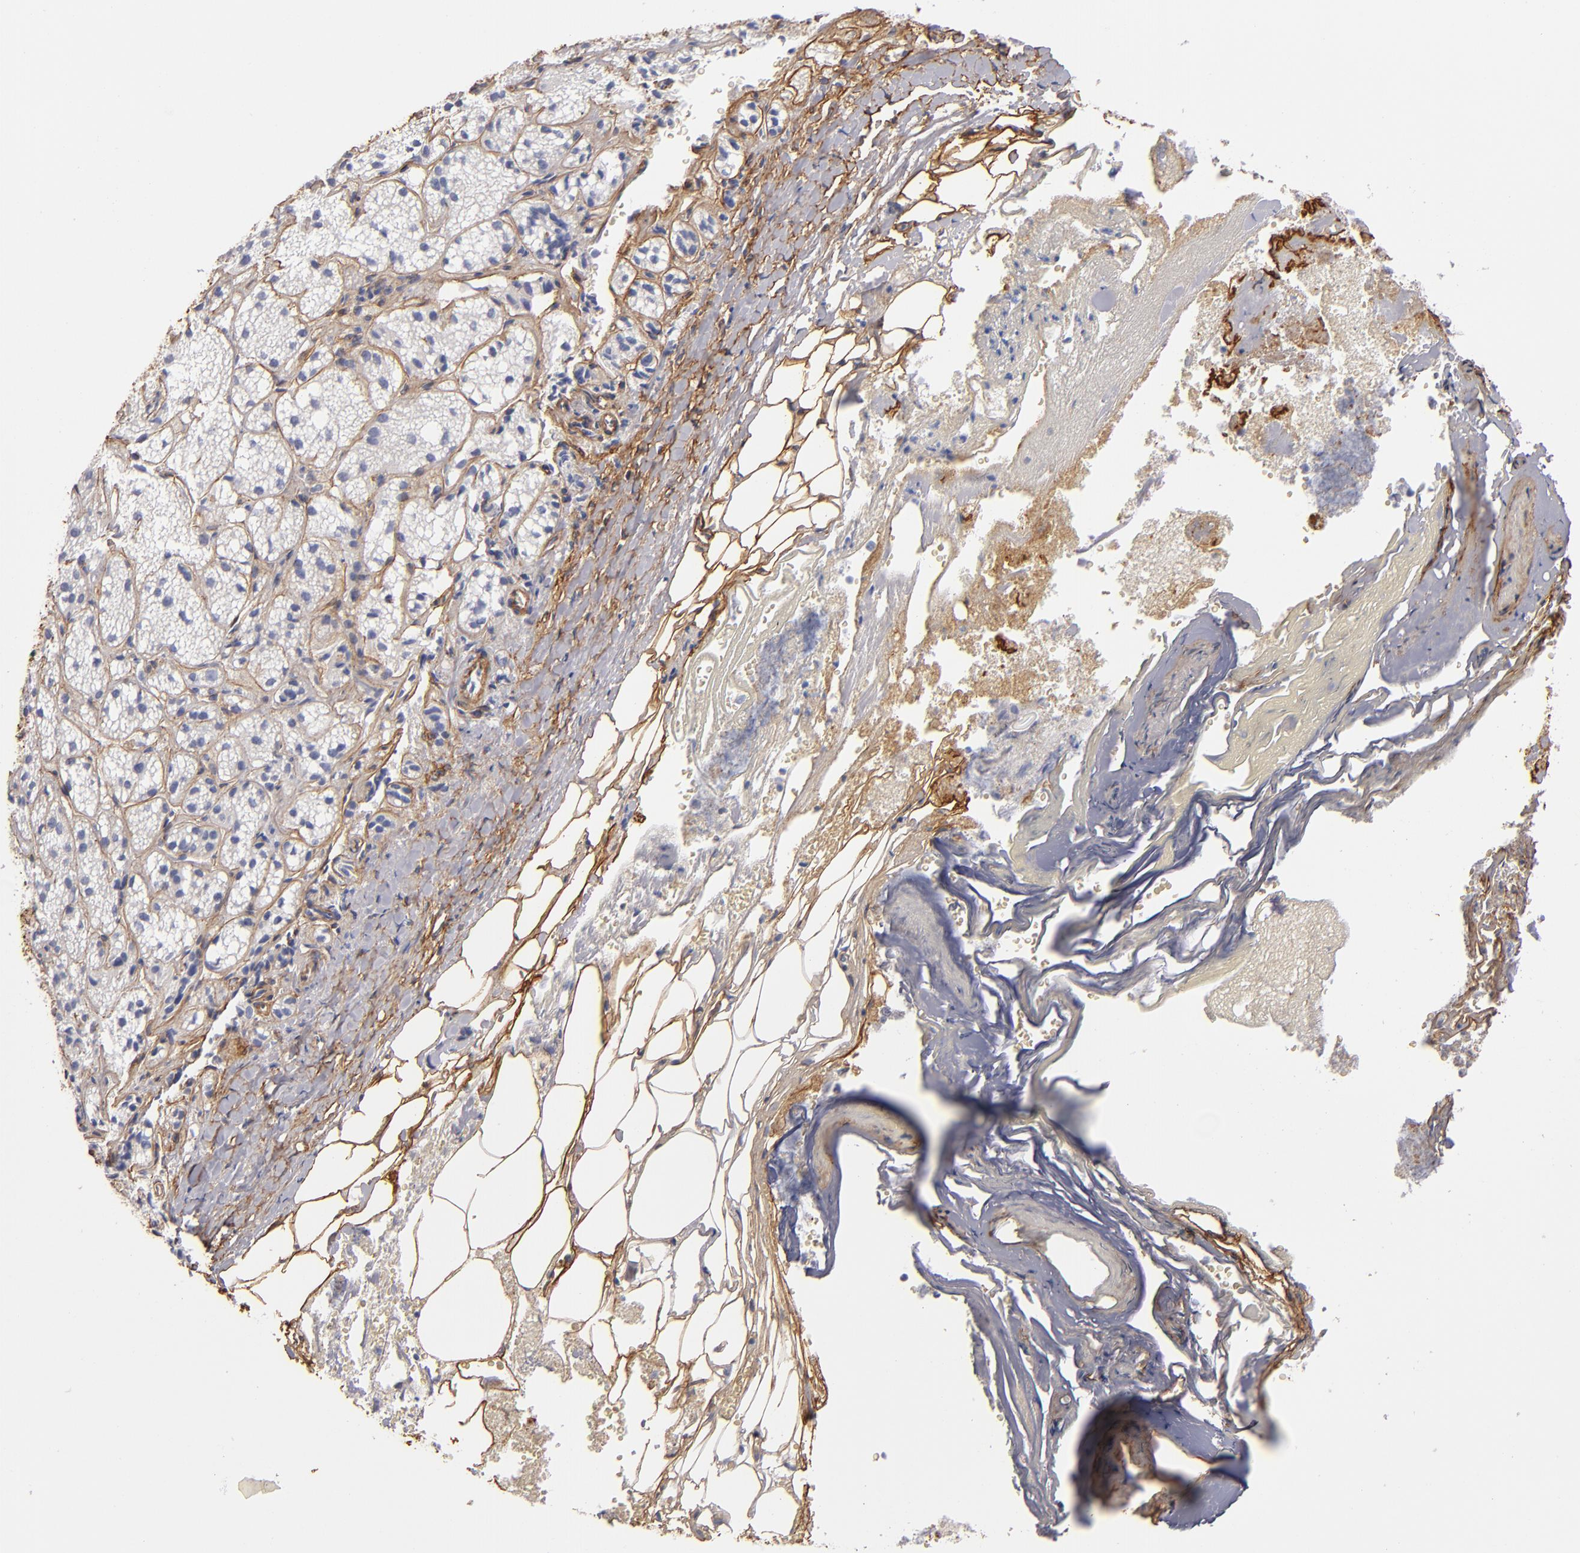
{"staining": {"intensity": "negative", "quantity": "none", "location": "none"}, "tissue": "adrenal gland", "cell_type": "Glandular cells", "image_type": "normal", "snomed": [{"axis": "morphology", "description": "Normal tissue, NOS"}, {"axis": "topography", "description": "Adrenal gland"}], "caption": "Human adrenal gland stained for a protein using immunohistochemistry (IHC) demonstrates no expression in glandular cells.", "gene": "LAMC1", "patient": {"sex": "female", "age": 71}}